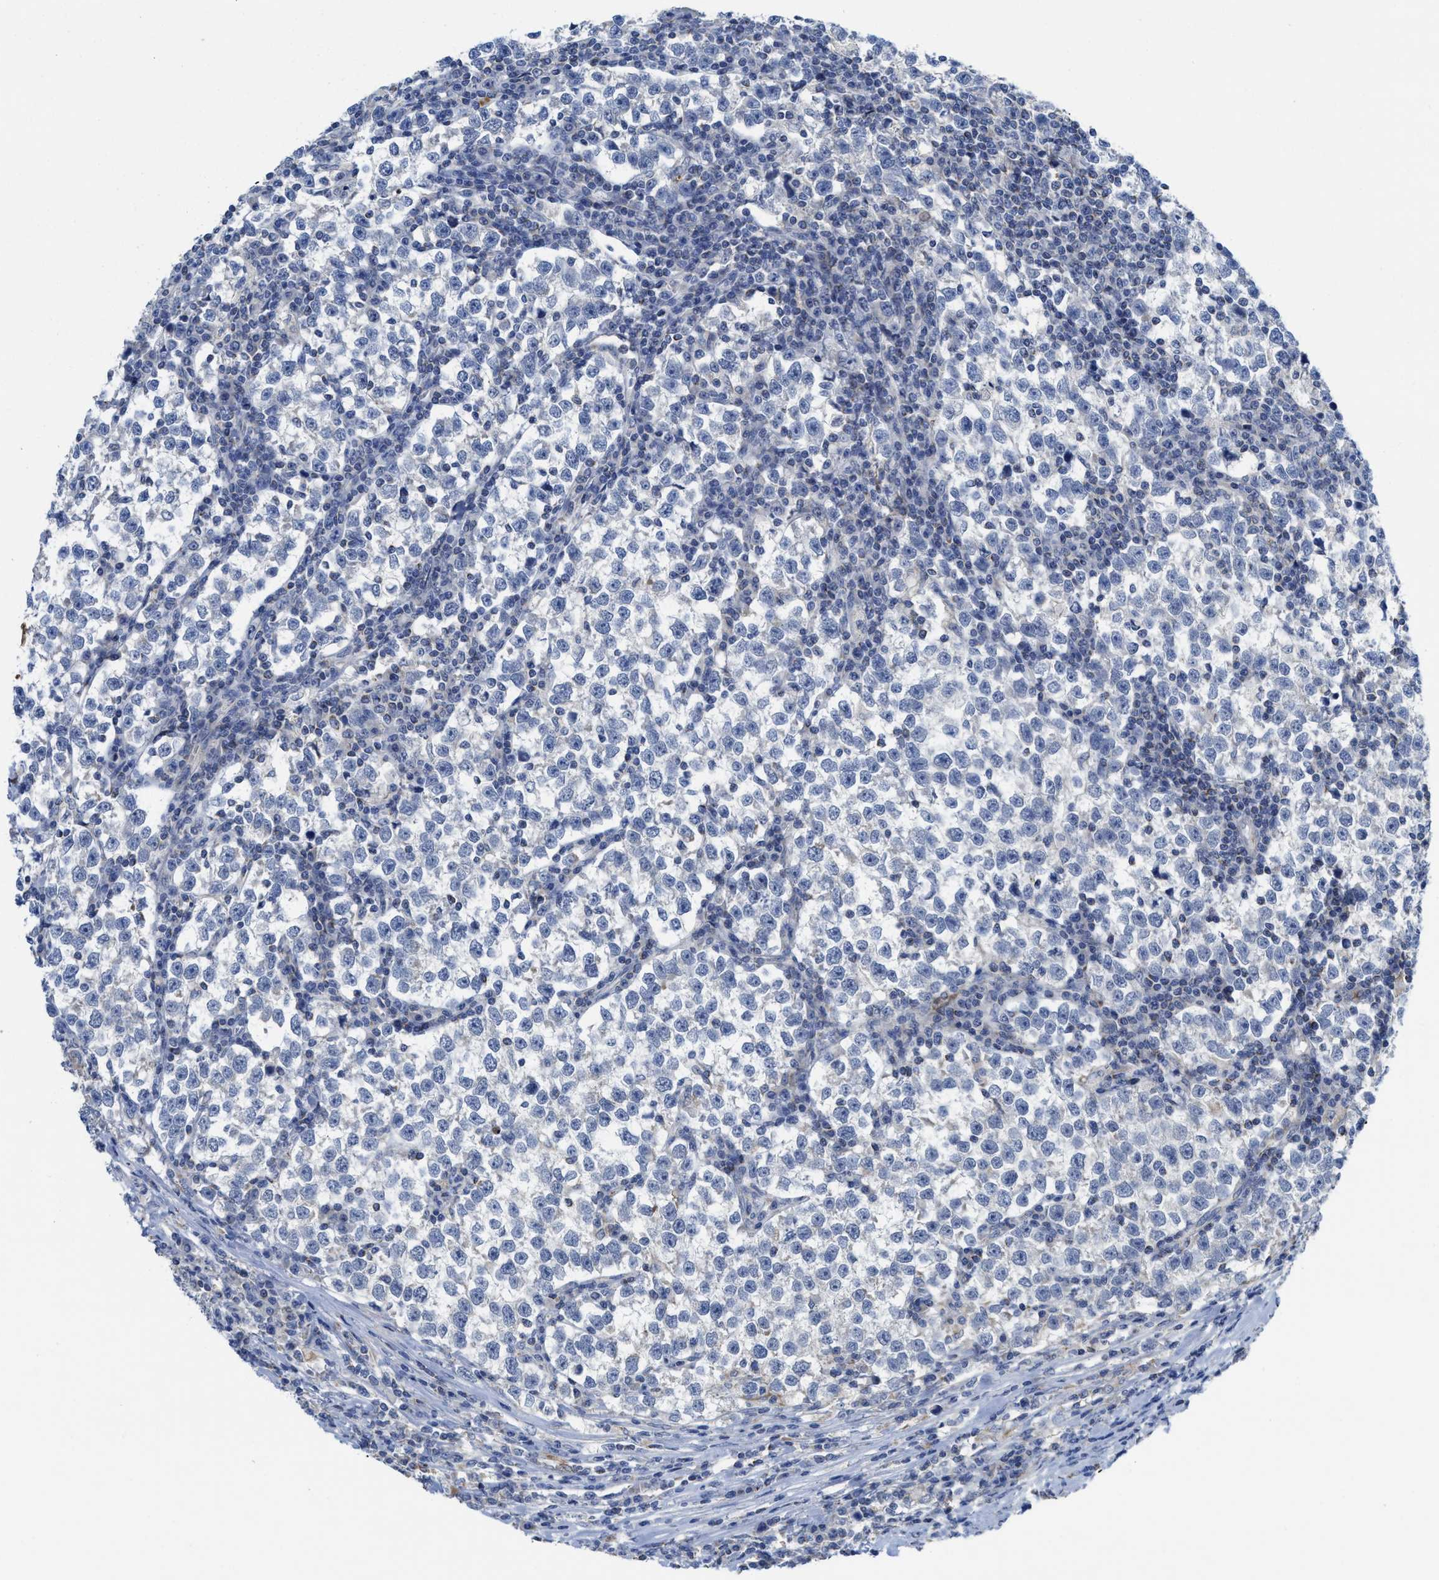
{"staining": {"intensity": "negative", "quantity": "none", "location": "none"}, "tissue": "testis cancer", "cell_type": "Tumor cells", "image_type": "cancer", "snomed": [{"axis": "morphology", "description": "Normal tissue, NOS"}, {"axis": "morphology", "description": "Seminoma, NOS"}, {"axis": "topography", "description": "Testis"}], "caption": "Immunohistochemical staining of human testis cancer exhibits no significant expression in tumor cells. (Stains: DAB (3,3'-diaminobenzidine) immunohistochemistry with hematoxylin counter stain, Microscopy: brightfield microscopy at high magnification).", "gene": "GATD3", "patient": {"sex": "male", "age": 43}}